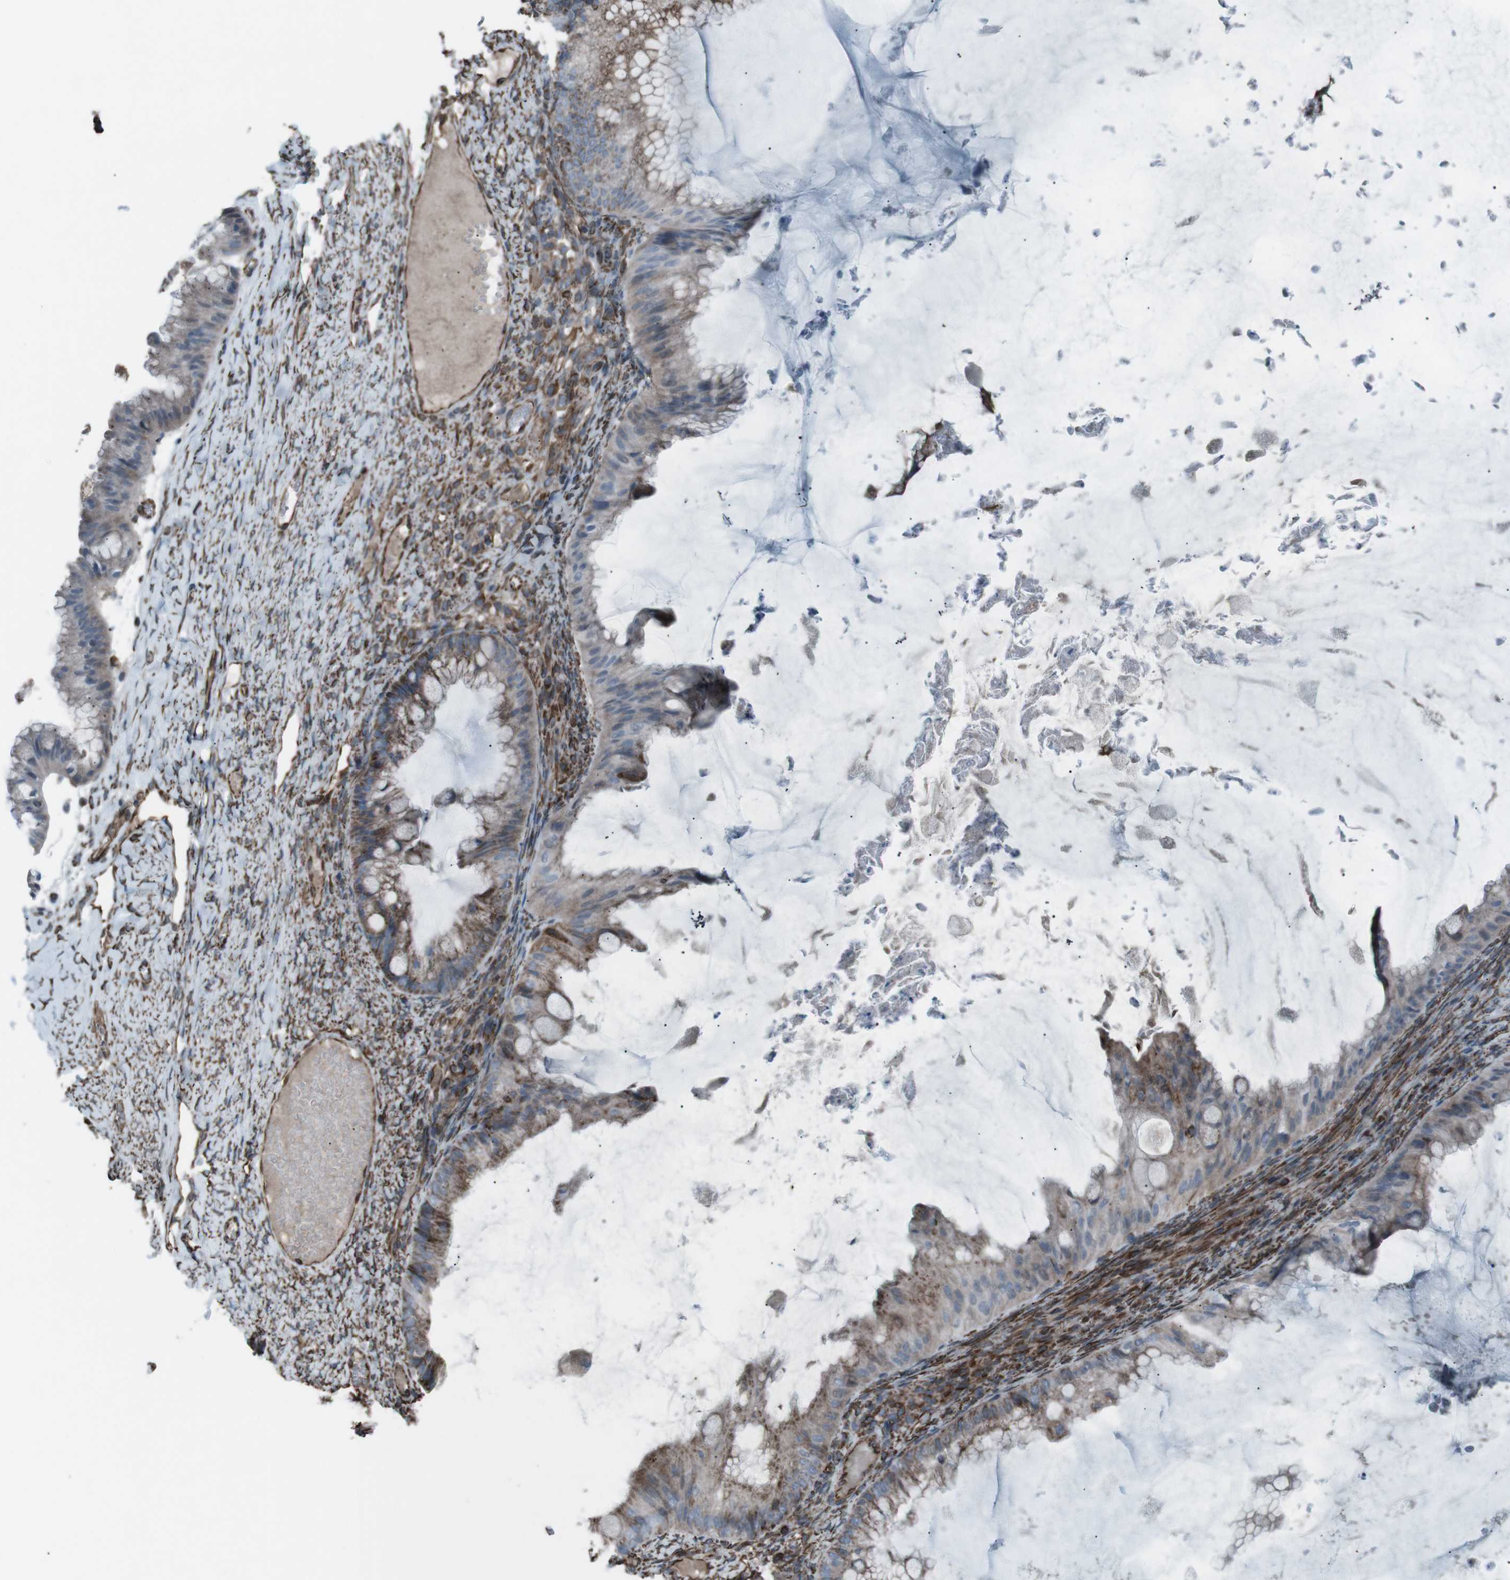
{"staining": {"intensity": "weak", "quantity": ">75%", "location": "cytoplasmic/membranous"}, "tissue": "ovarian cancer", "cell_type": "Tumor cells", "image_type": "cancer", "snomed": [{"axis": "morphology", "description": "Cystadenocarcinoma, mucinous, NOS"}, {"axis": "topography", "description": "Ovary"}], "caption": "Immunohistochemical staining of mucinous cystadenocarcinoma (ovarian) demonstrates weak cytoplasmic/membranous protein positivity in about >75% of tumor cells.", "gene": "TMEM141", "patient": {"sex": "female", "age": 61}}